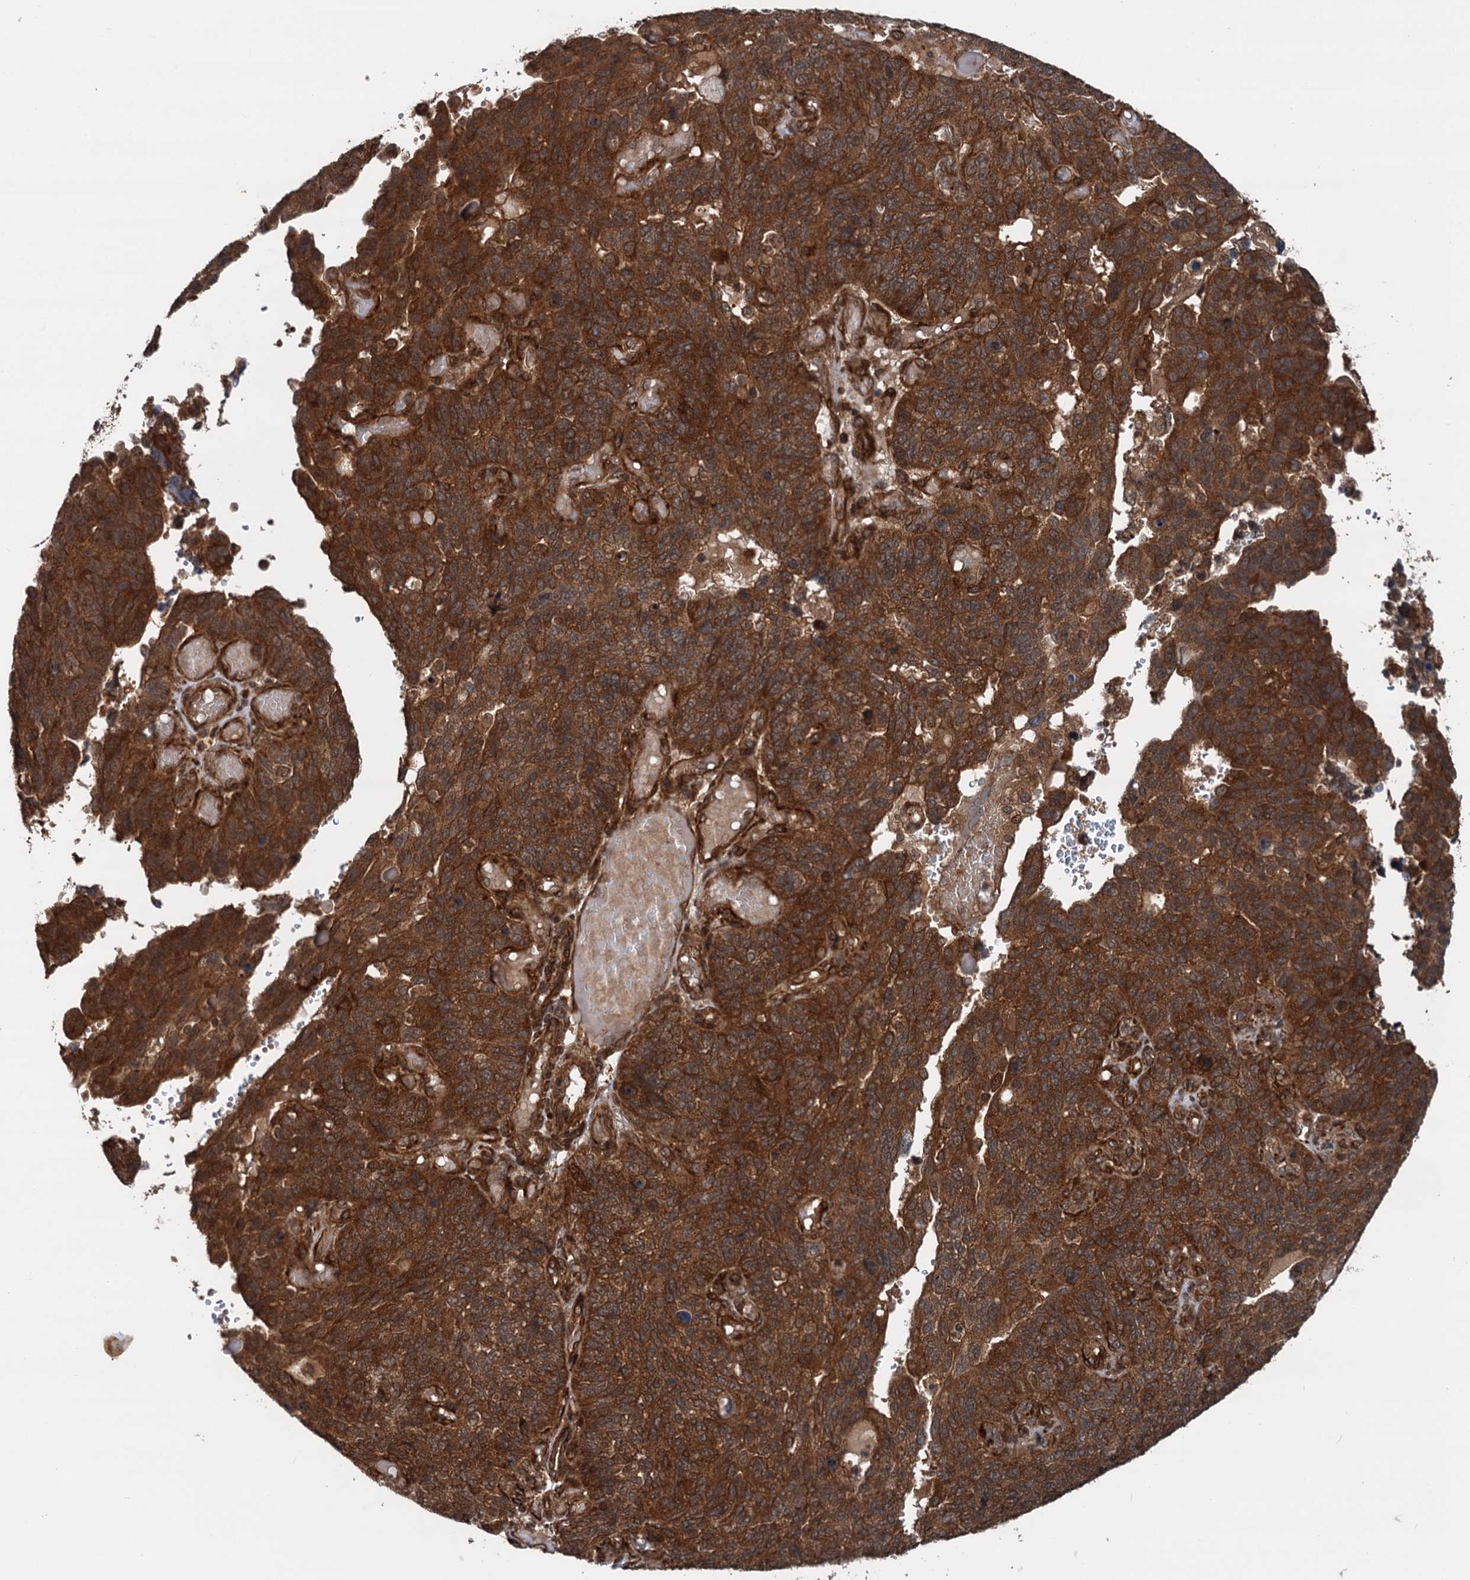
{"staining": {"intensity": "strong", "quantity": ">75%", "location": "cytoplasmic/membranous"}, "tissue": "endometrial cancer", "cell_type": "Tumor cells", "image_type": "cancer", "snomed": [{"axis": "morphology", "description": "Adenocarcinoma, NOS"}, {"axis": "topography", "description": "Endometrium"}], "caption": "Tumor cells display high levels of strong cytoplasmic/membranous expression in about >75% of cells in adenocarcinoma (endometrial).", "gene": "STUB1", "patient": {"sex": "female", "age": 66}}